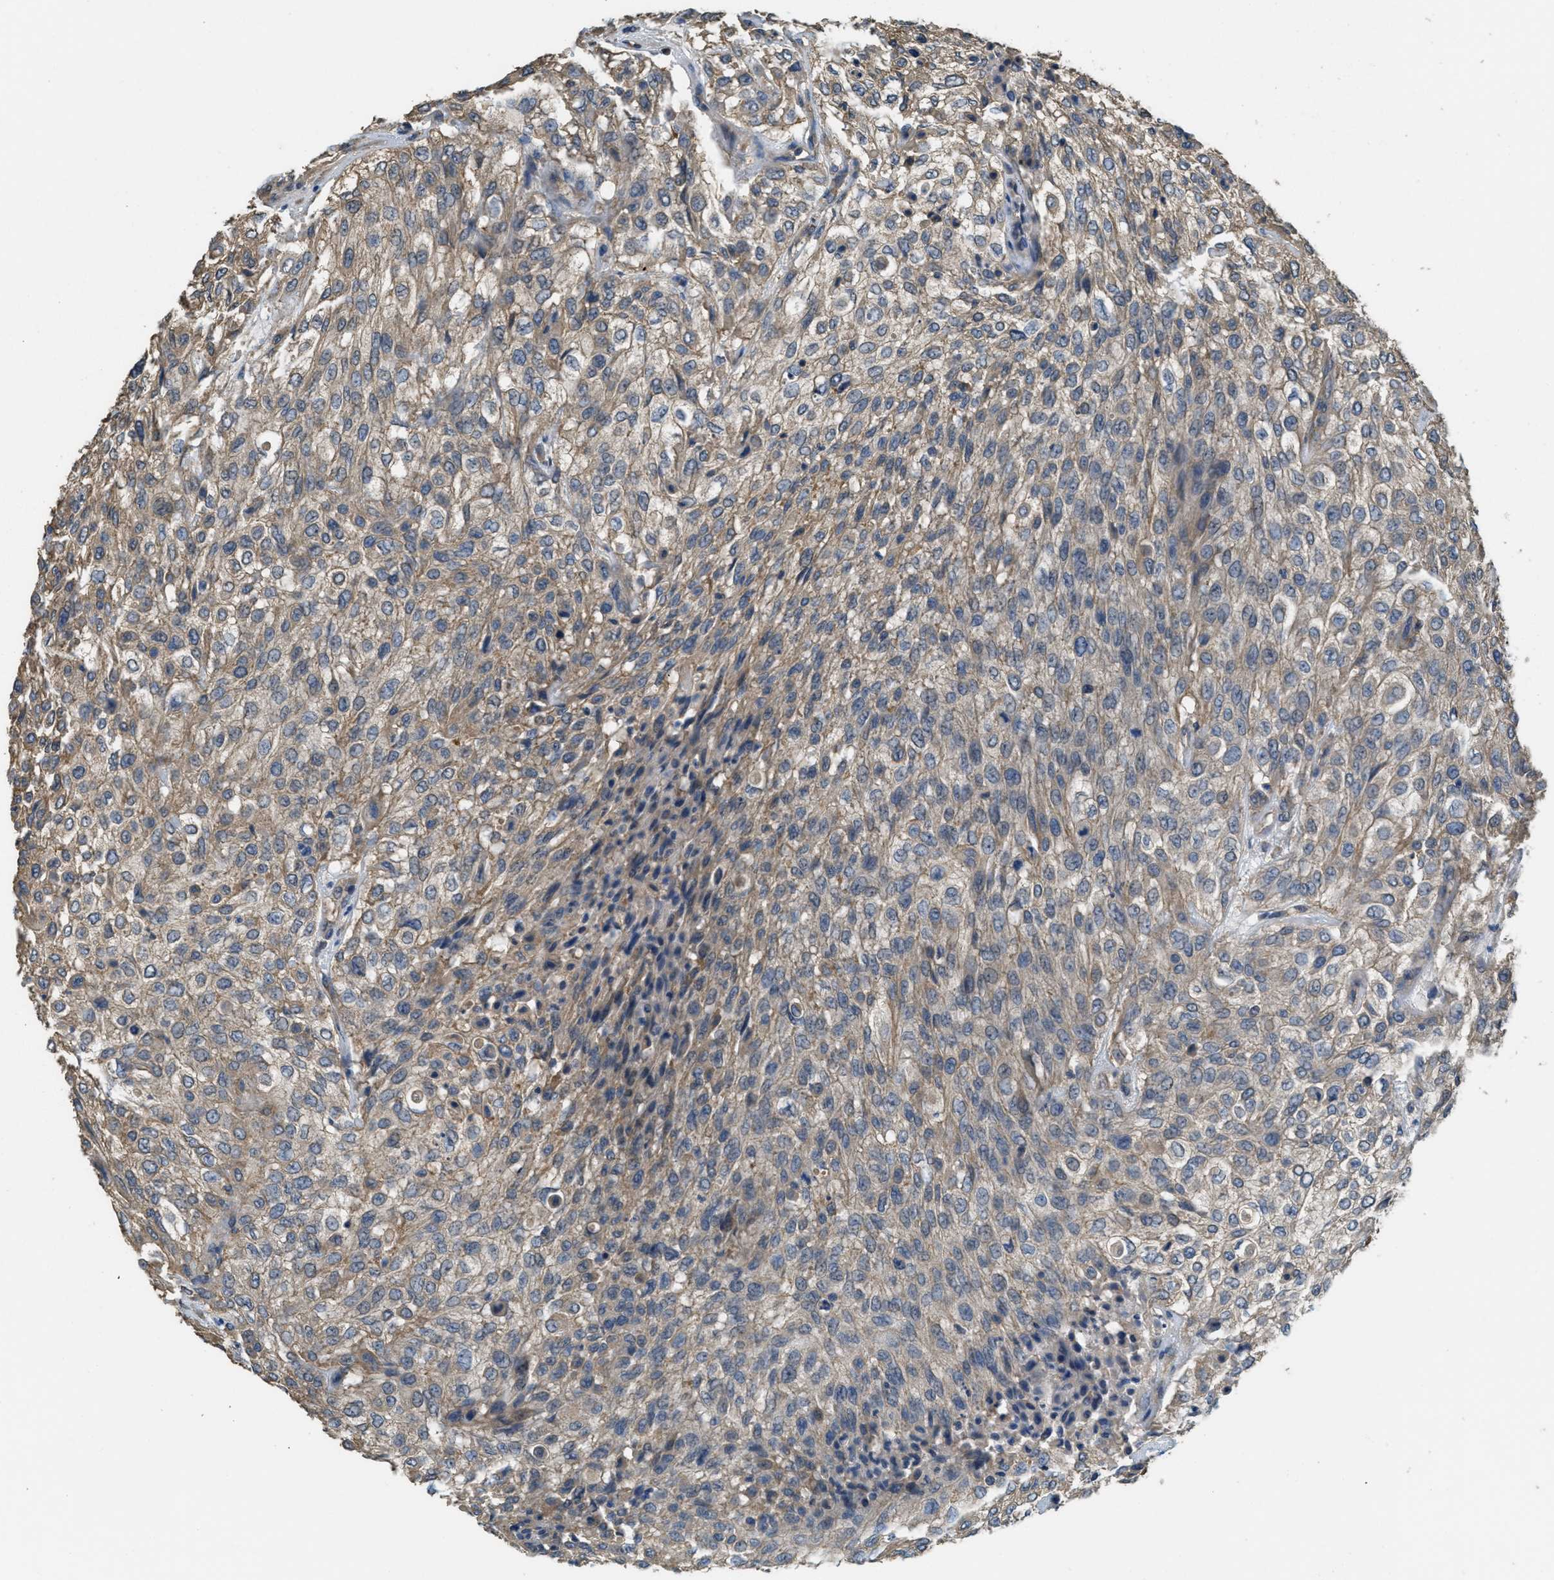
{"staining": {"intensity": "weak", "quantity": ">75%", "location": "cytoplasmic/membranous"}, "tissue": "urothelial cancer", "cell_type": "Tumor cells", "image_type": "cancer", "snomed": [{"axis": "morphology", "description": "Urothelial carcinoma, High grade"}, {"axis": "topography", "description": "Urinary bladder"}], "caption": "A low amount of weak cytoplasmic/membranous positivity is identified in about >75% of tumor cells in high-grade urothelial carcinoma tissue. The protein of interest is shown in brown color, while the nuclei are stained blue.", "gene": "THBS2", "patient": {"sex": "male", "age": 57}}